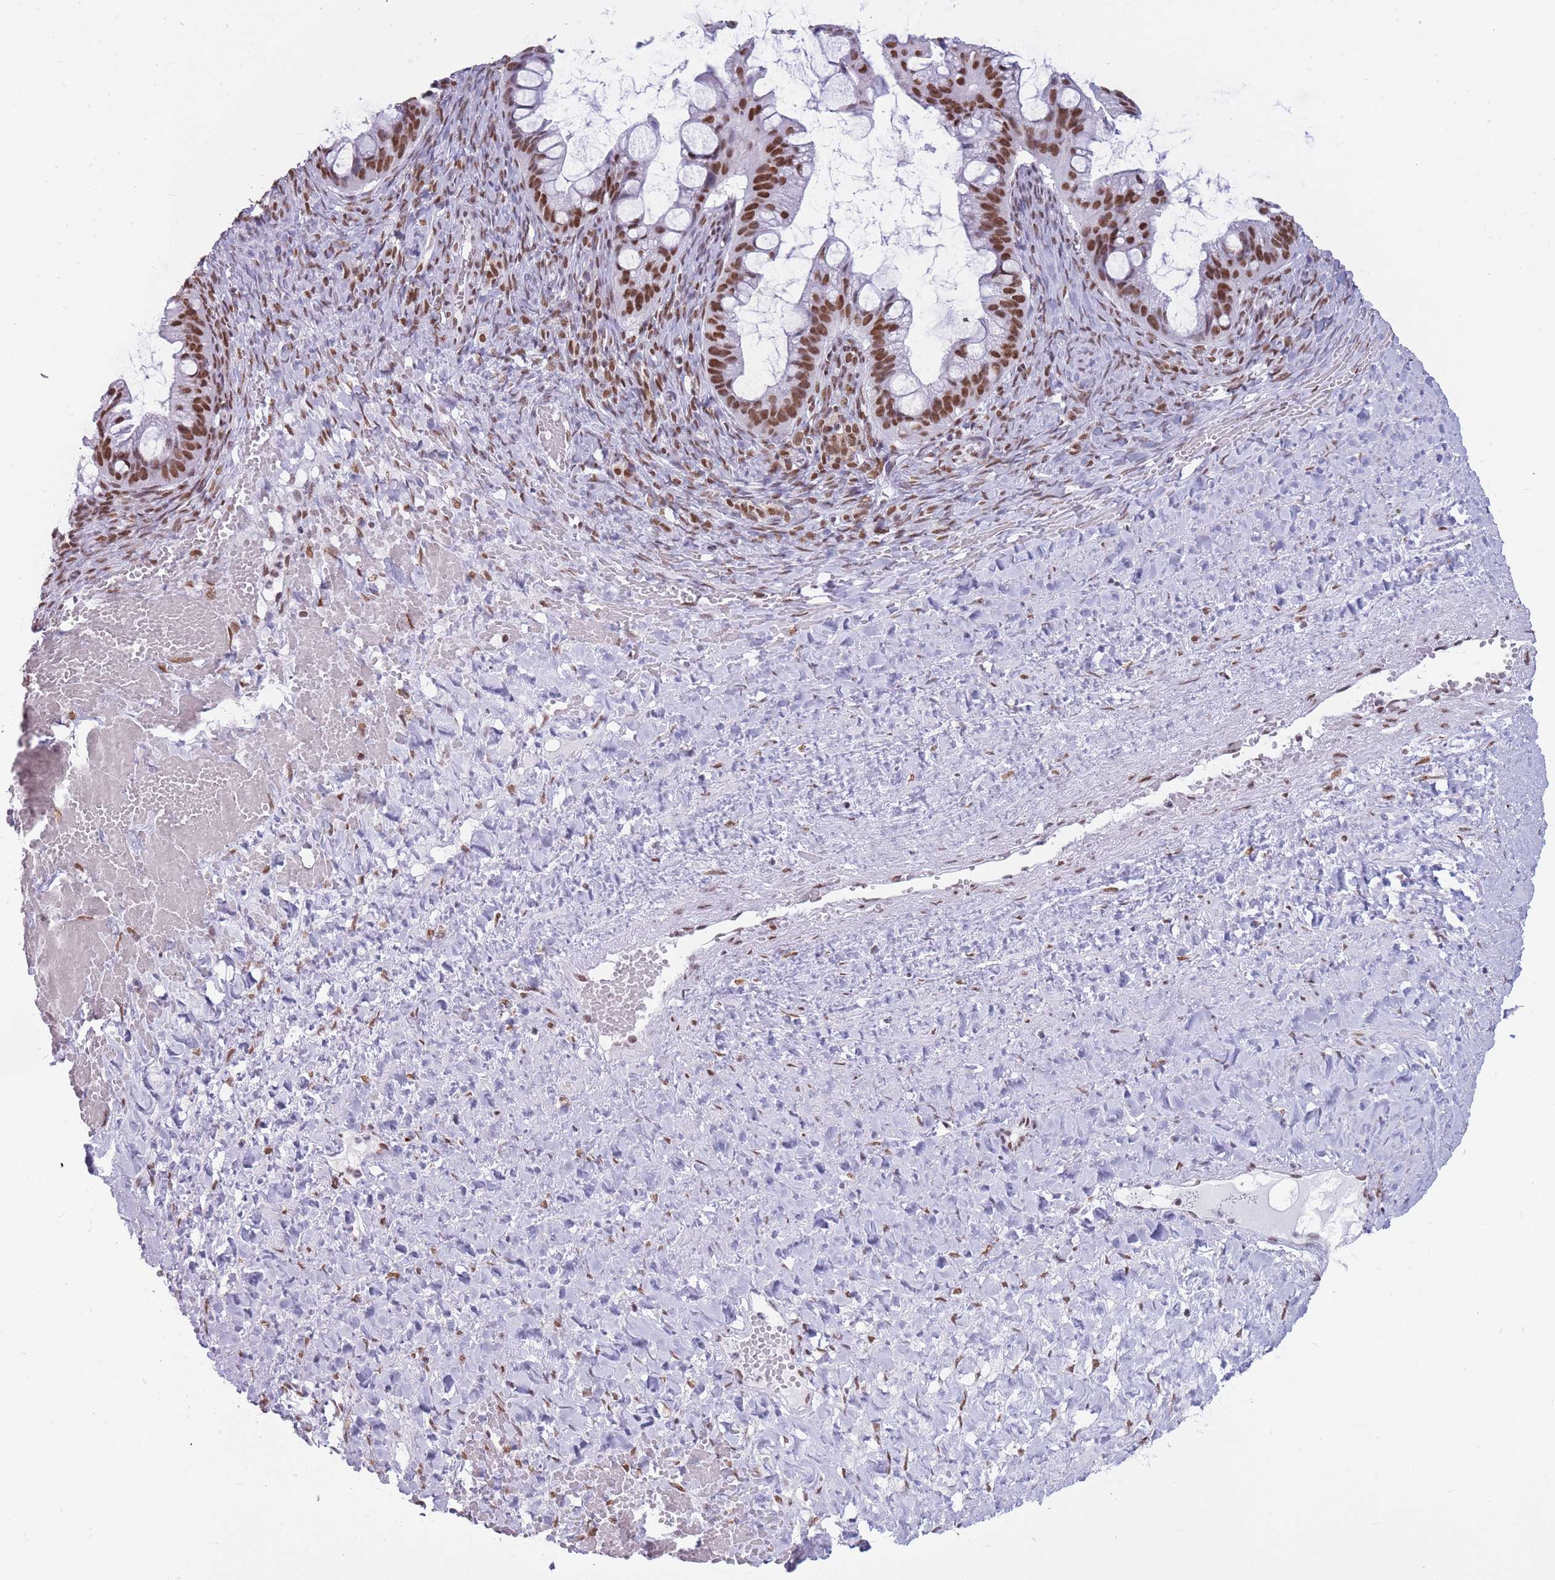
{"staining": {"intensity": "strong", "quantity": ">75%", "location": "nuclear"}, "tissue": "ovarian cancer", "cell_type": "Tumor cells", "image_type": "cancer", "snomed": [{"axis": "morphology", "description": "Cystadenocarcinoma, mucinous, NOS"}, {"axis": "topography", "description": "Ovary"}], "caption": "Strong nuclear protein staining is present in about >75% of tumor cells in ovarian cancer. The staining is performed using DAB brown chromogen to label protein expression. The nuclei are counter-stained blue using hematoxylin.", "gene": "HNRNPUL1", "patient": {"sex": "female", "age": 73}}